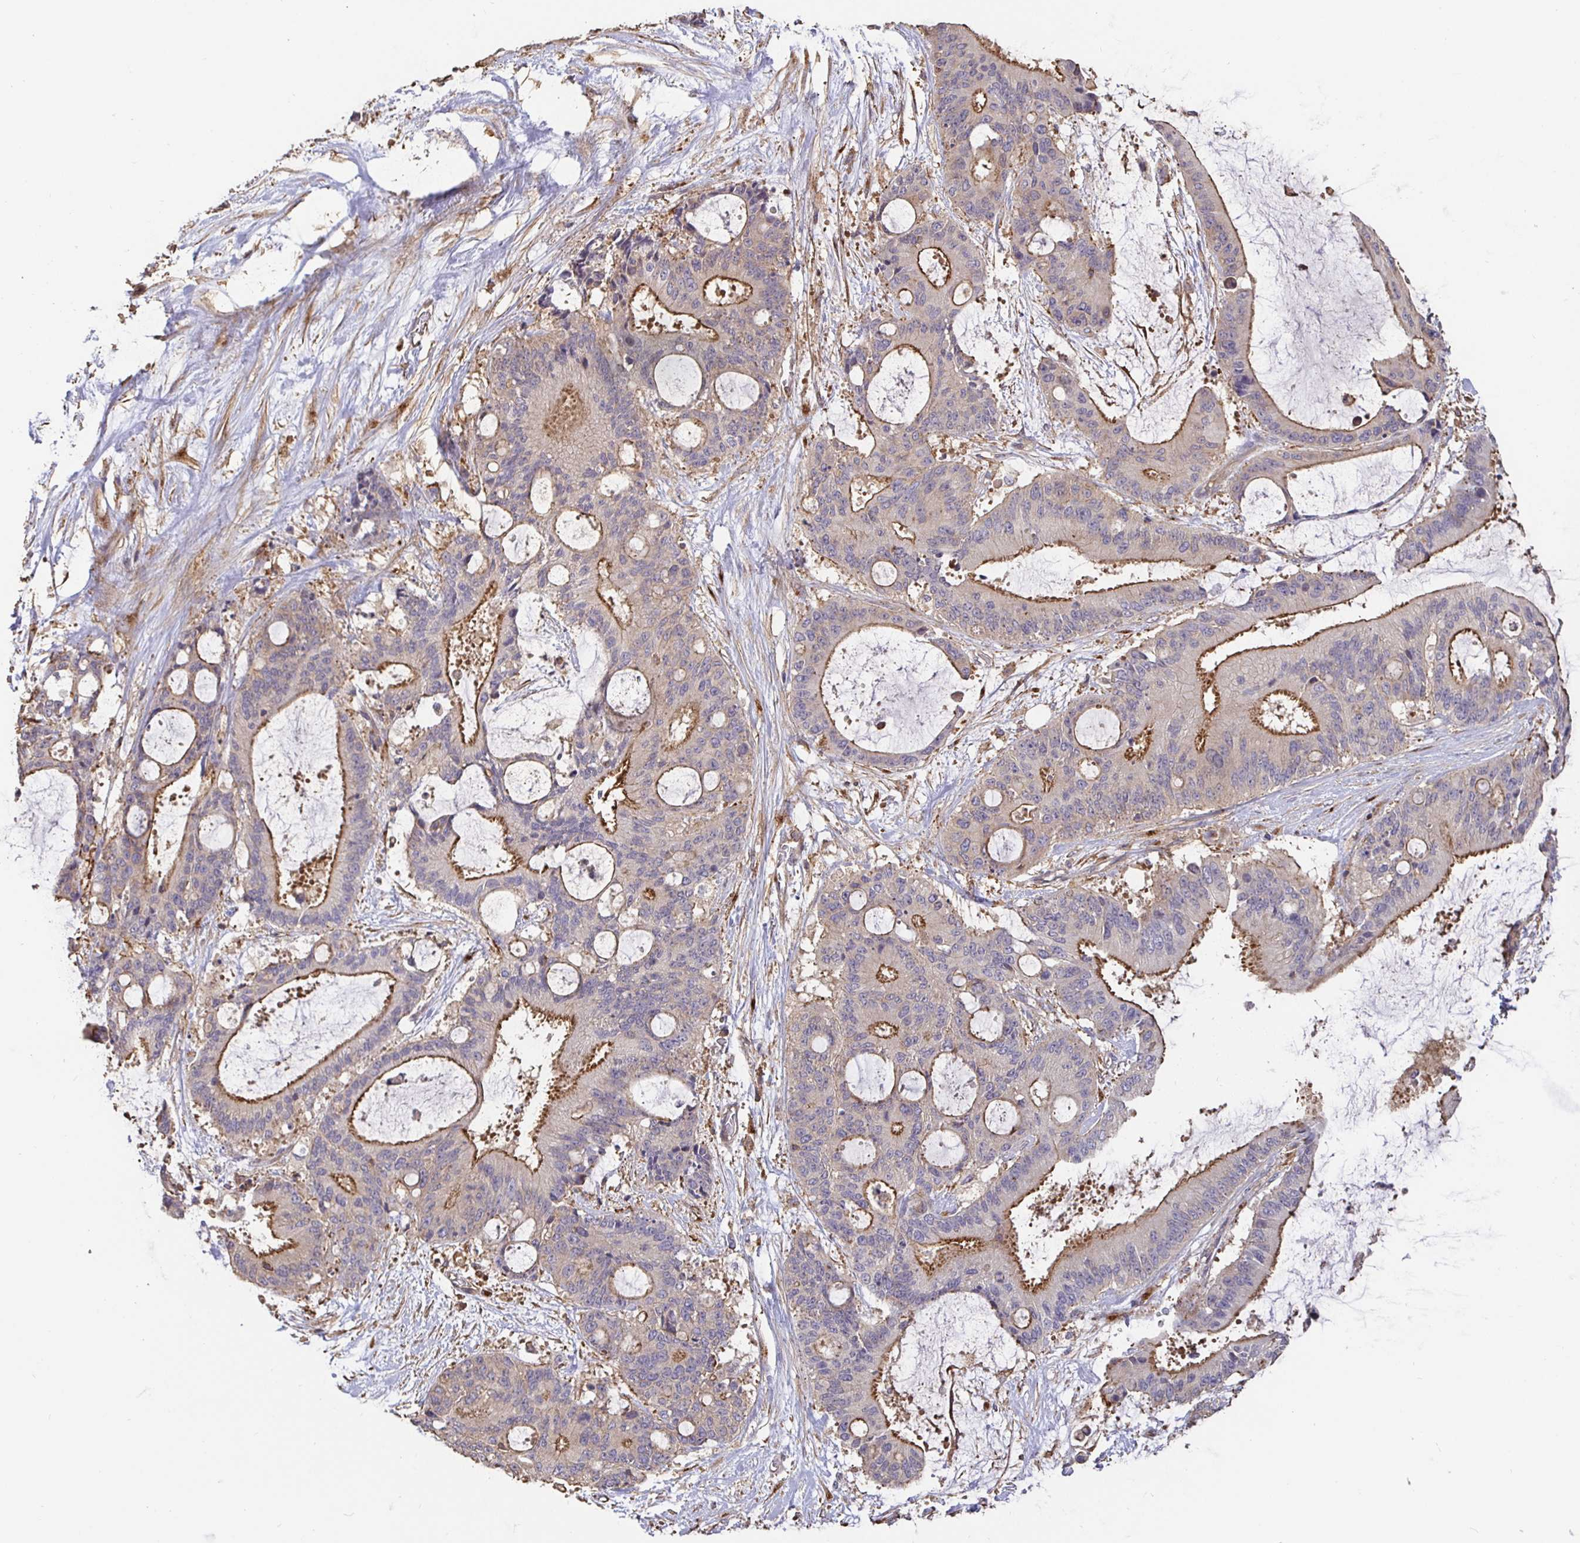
{"staining": {"intensity": "moderate", "quantity": "25%-75%", "location": "cytoplasmic/membranous"}, "tissue": "liver cancer", "cell_type": "Tumor cells", "image_type": "cancer", "snomed": [{"axis": "morphology", "description": "Normal tissue, NOS"}, {"axis": "morphology", "description": "Cholangiocarcinoma"}, {"axis": "topography", "description": "Liver"}, {"axis": "topography", "description": "Peripheral nerve tissue"}], "caption": "About 25%-75% of tumor cells in human liver cholangiocarcinoma demonstrate moderate cytoplasmic/membranous protein expression as visualized by brown immunohistochemical staining.", "gene": "C1QTNF7", "patient": {"sex": "female", "age": 73}}